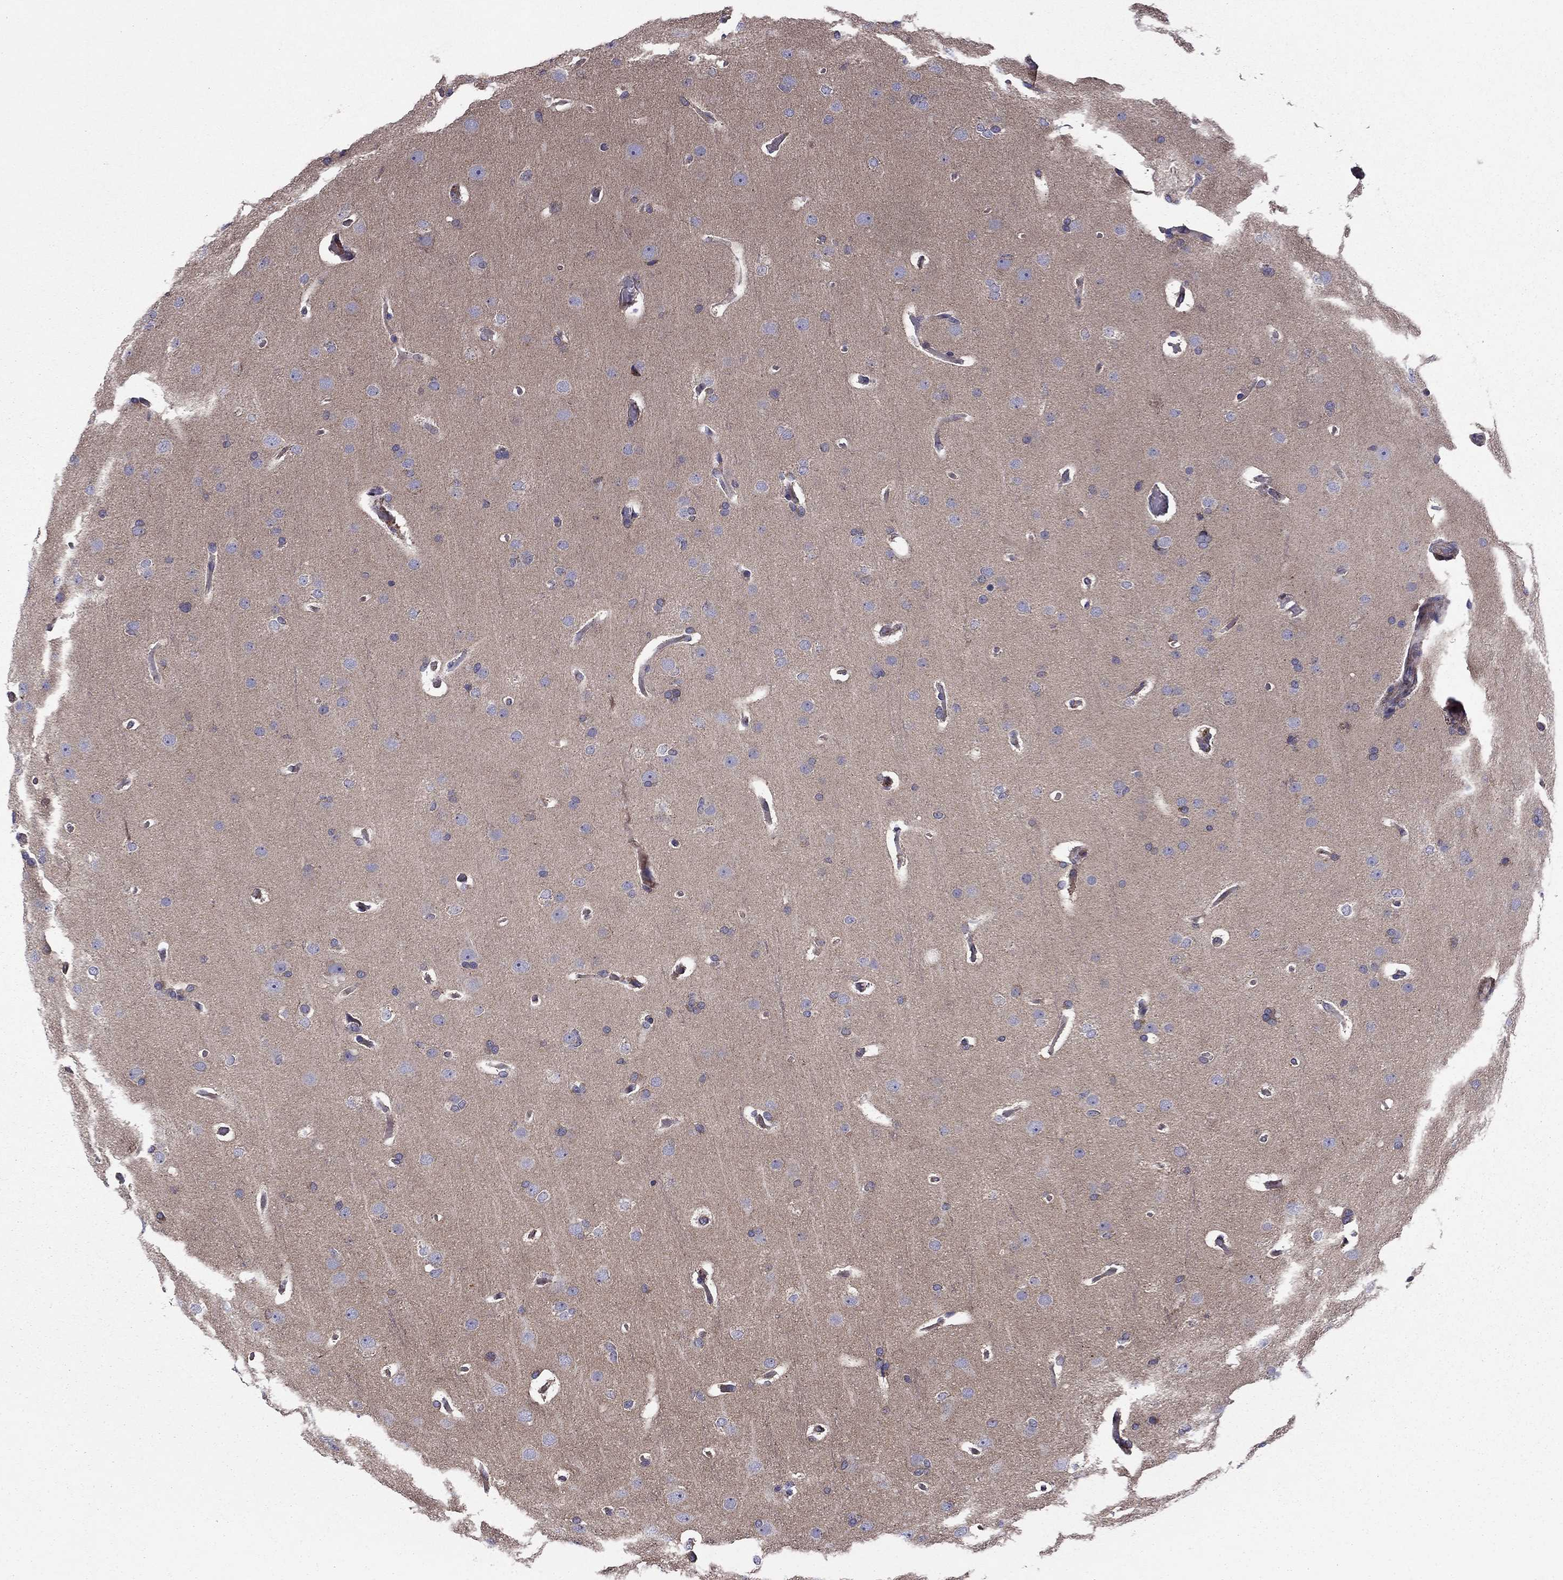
{"staining": {"intensity": "negative", "quantity": "none", "location": "none"}, "tissue": "glioma", "cell_type": "Tumor cells", "image_type": "cancer", "snomed": [{"axis": "morphology", "description": "Glioma, malignant, Low grade"}, {"axis": "topography", "description": "Brain"}], "caption": "DAB (3,3'-diaminobenzidine) immunohistochemical staining of human glioma exhibits no significant expression in tumor cells. Brightfield microscopy of IHC stained with DAB (brown) and hematoxylin (blue), captured at high magnification.", "gene": "ALG6", "patient": {"sex": "male", "age": 41}}